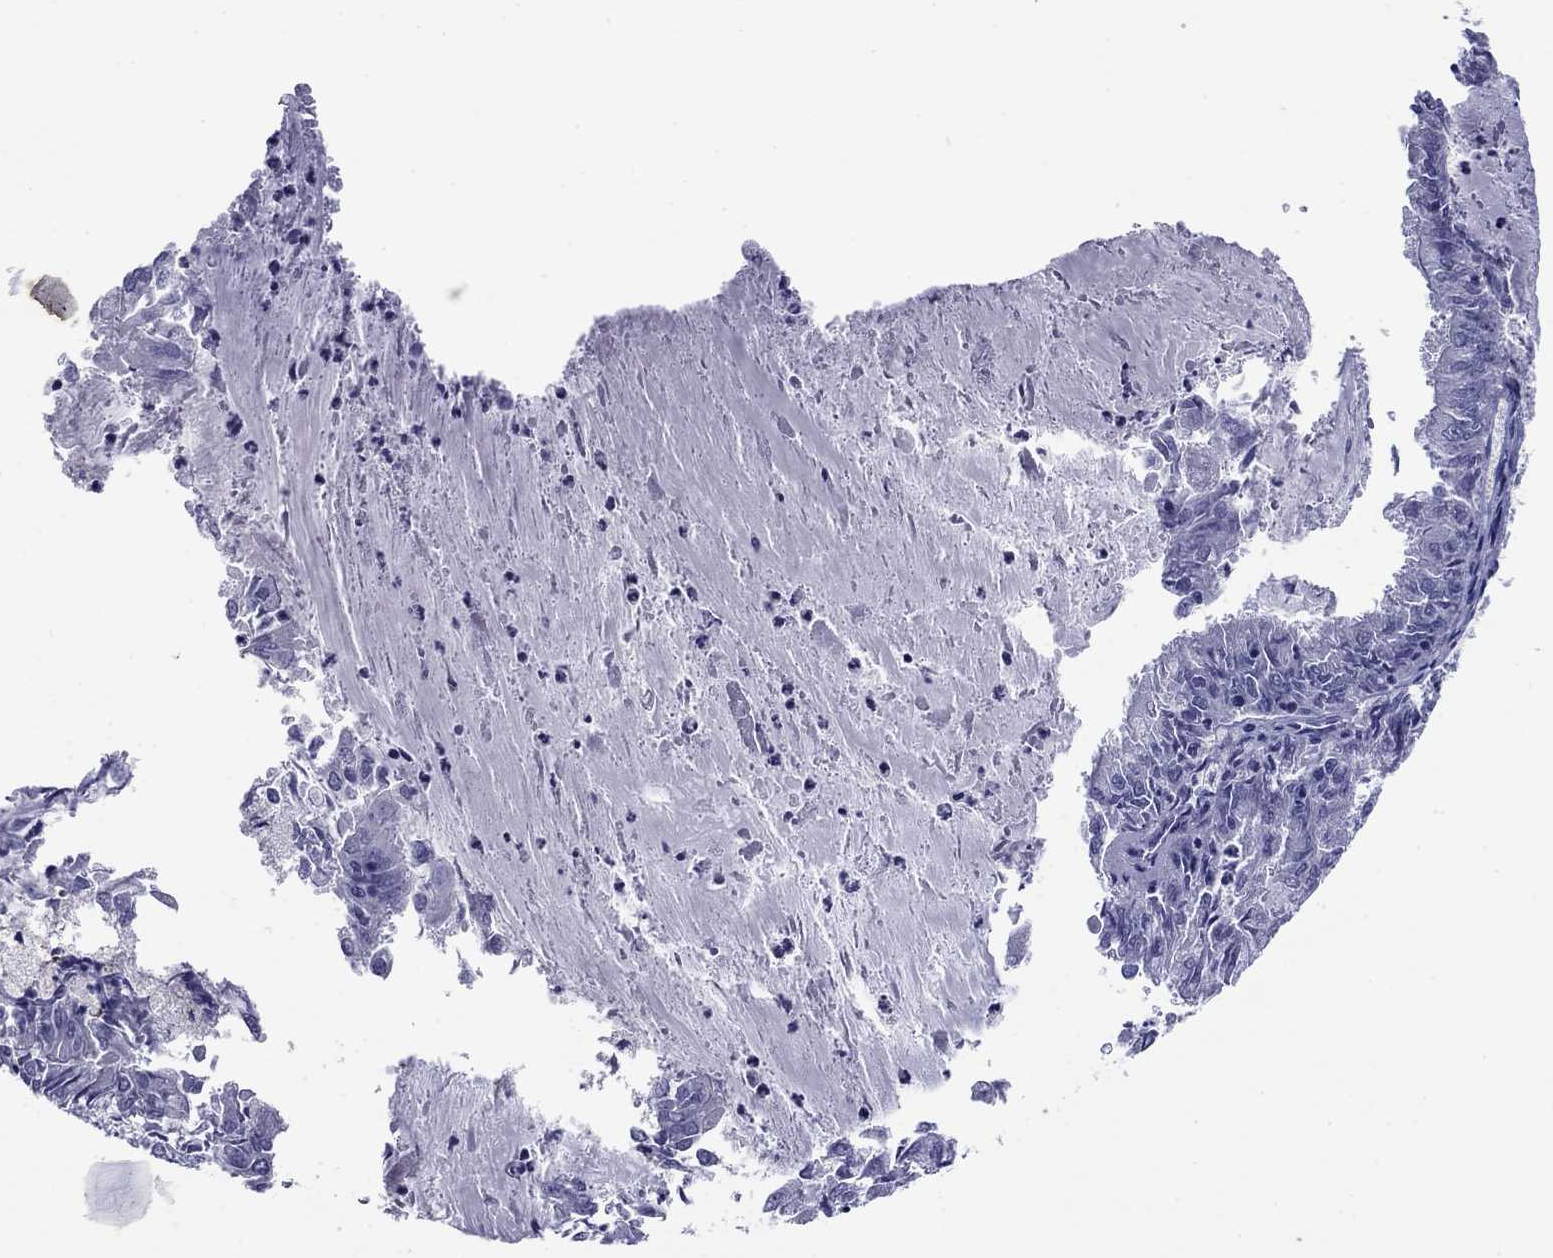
{"staining": {"intensity": "negative", "quantity": "none", "location": "none"}, "tissue": "endometrial cancer", "cell_type": "Tumor cells", "image_type": "cancer", "snomed": [{"axis": "morphology", "description": "Adenocarcinoma, NOS"}, {"axis": "topography", "description": "Endometrium"}], "caption": "Tumor cells are negative for protein expression in human endometrial cancer. Nuclei are stained in blue.", "gene": "HAO1", "patient": {"sex": "female", "age": 57}}